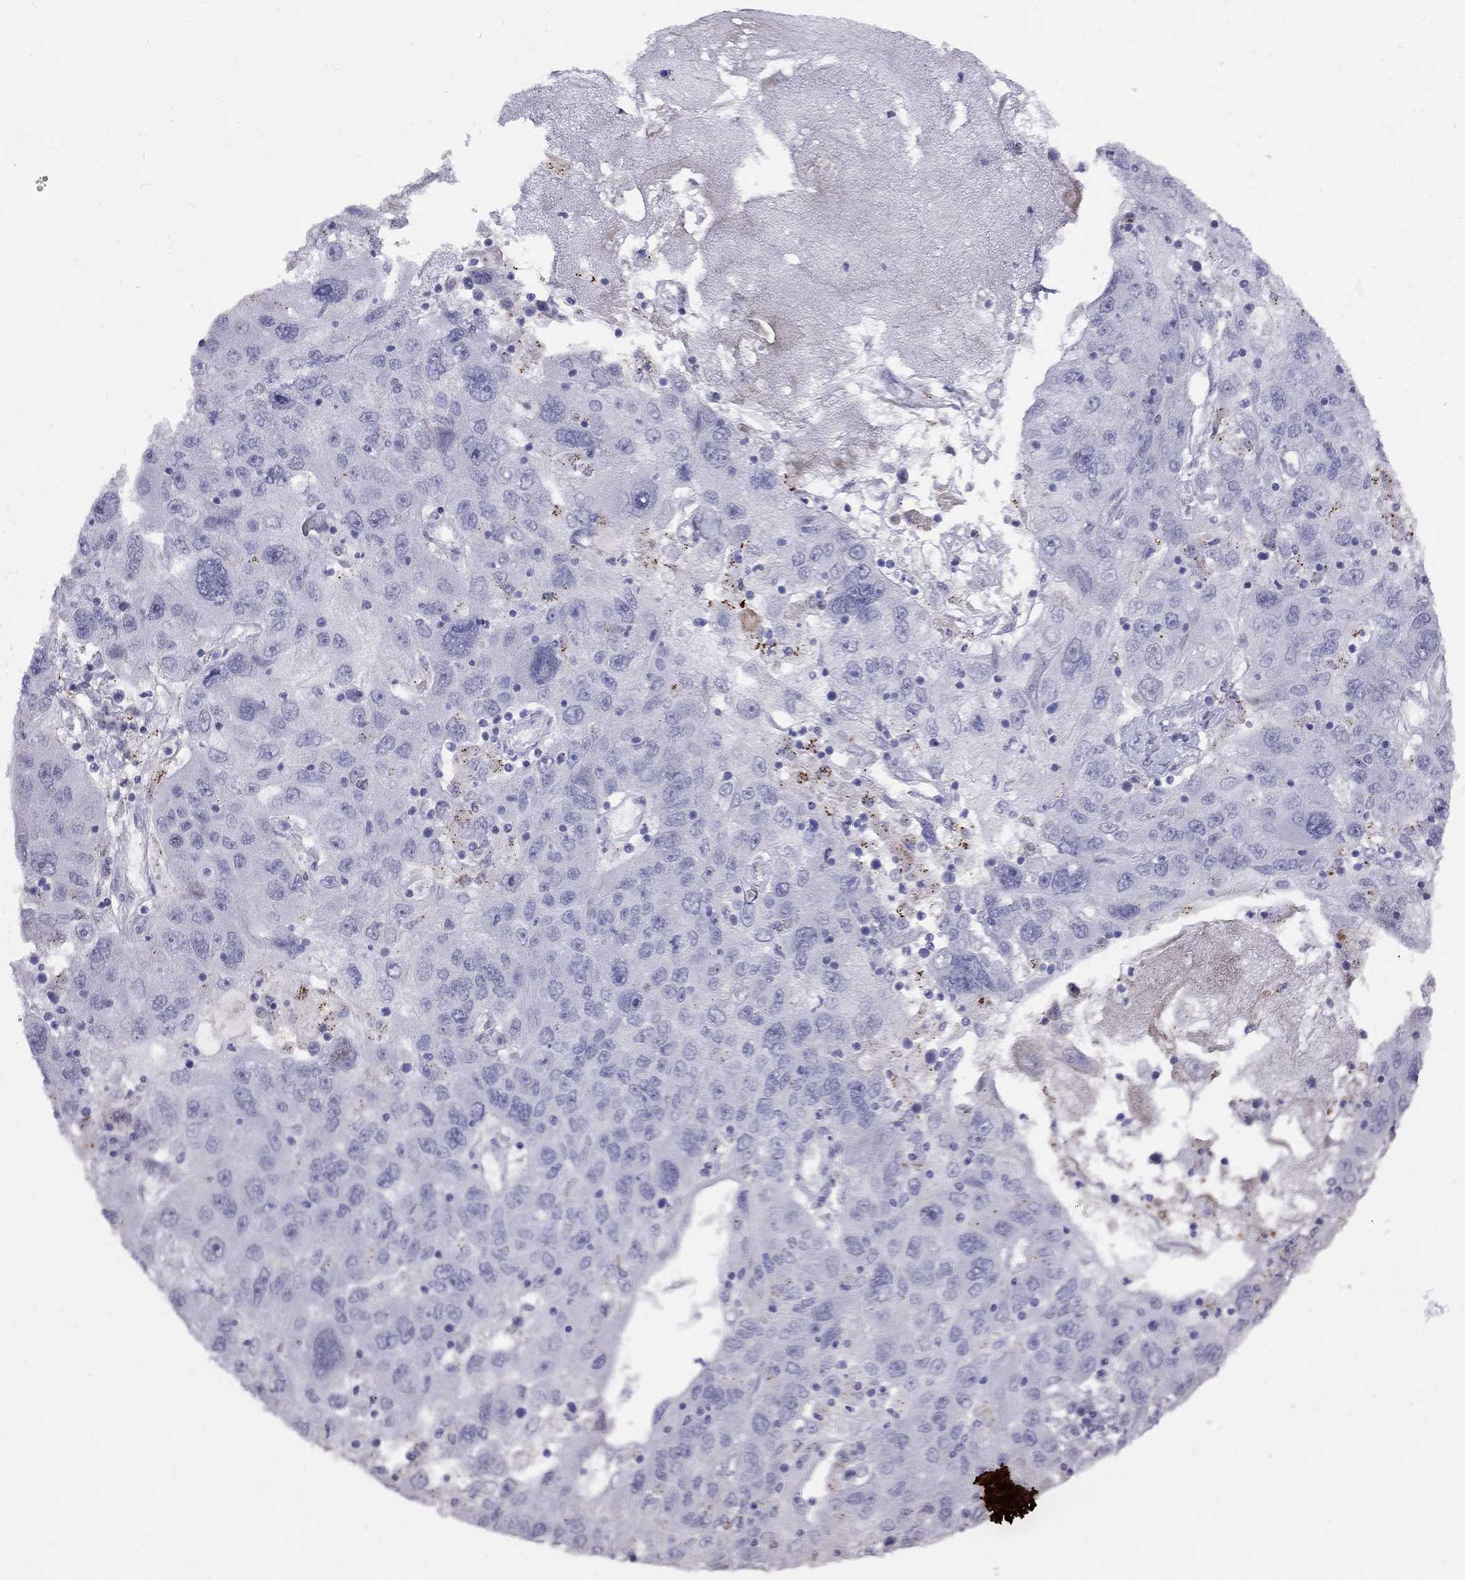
{"staining": {"intensity": "negative", "quantity": "none", "location": "none"}, "tissue": "stomach cancer", "cell_type": "Tumor cells", "image_type": "cancer", "snomed": [{"axis": "morphology", "description": "Adenocarcinoma, NOS"}, {"axis": "topography", "description": "Stomach"}], "caption": "Immunohistochemistry of stomach cancer (adenocarcinoma) displays no staining in tumor cells.", "gene": "MAGEB4", "patient": {"sex": "male", "age": 56}}